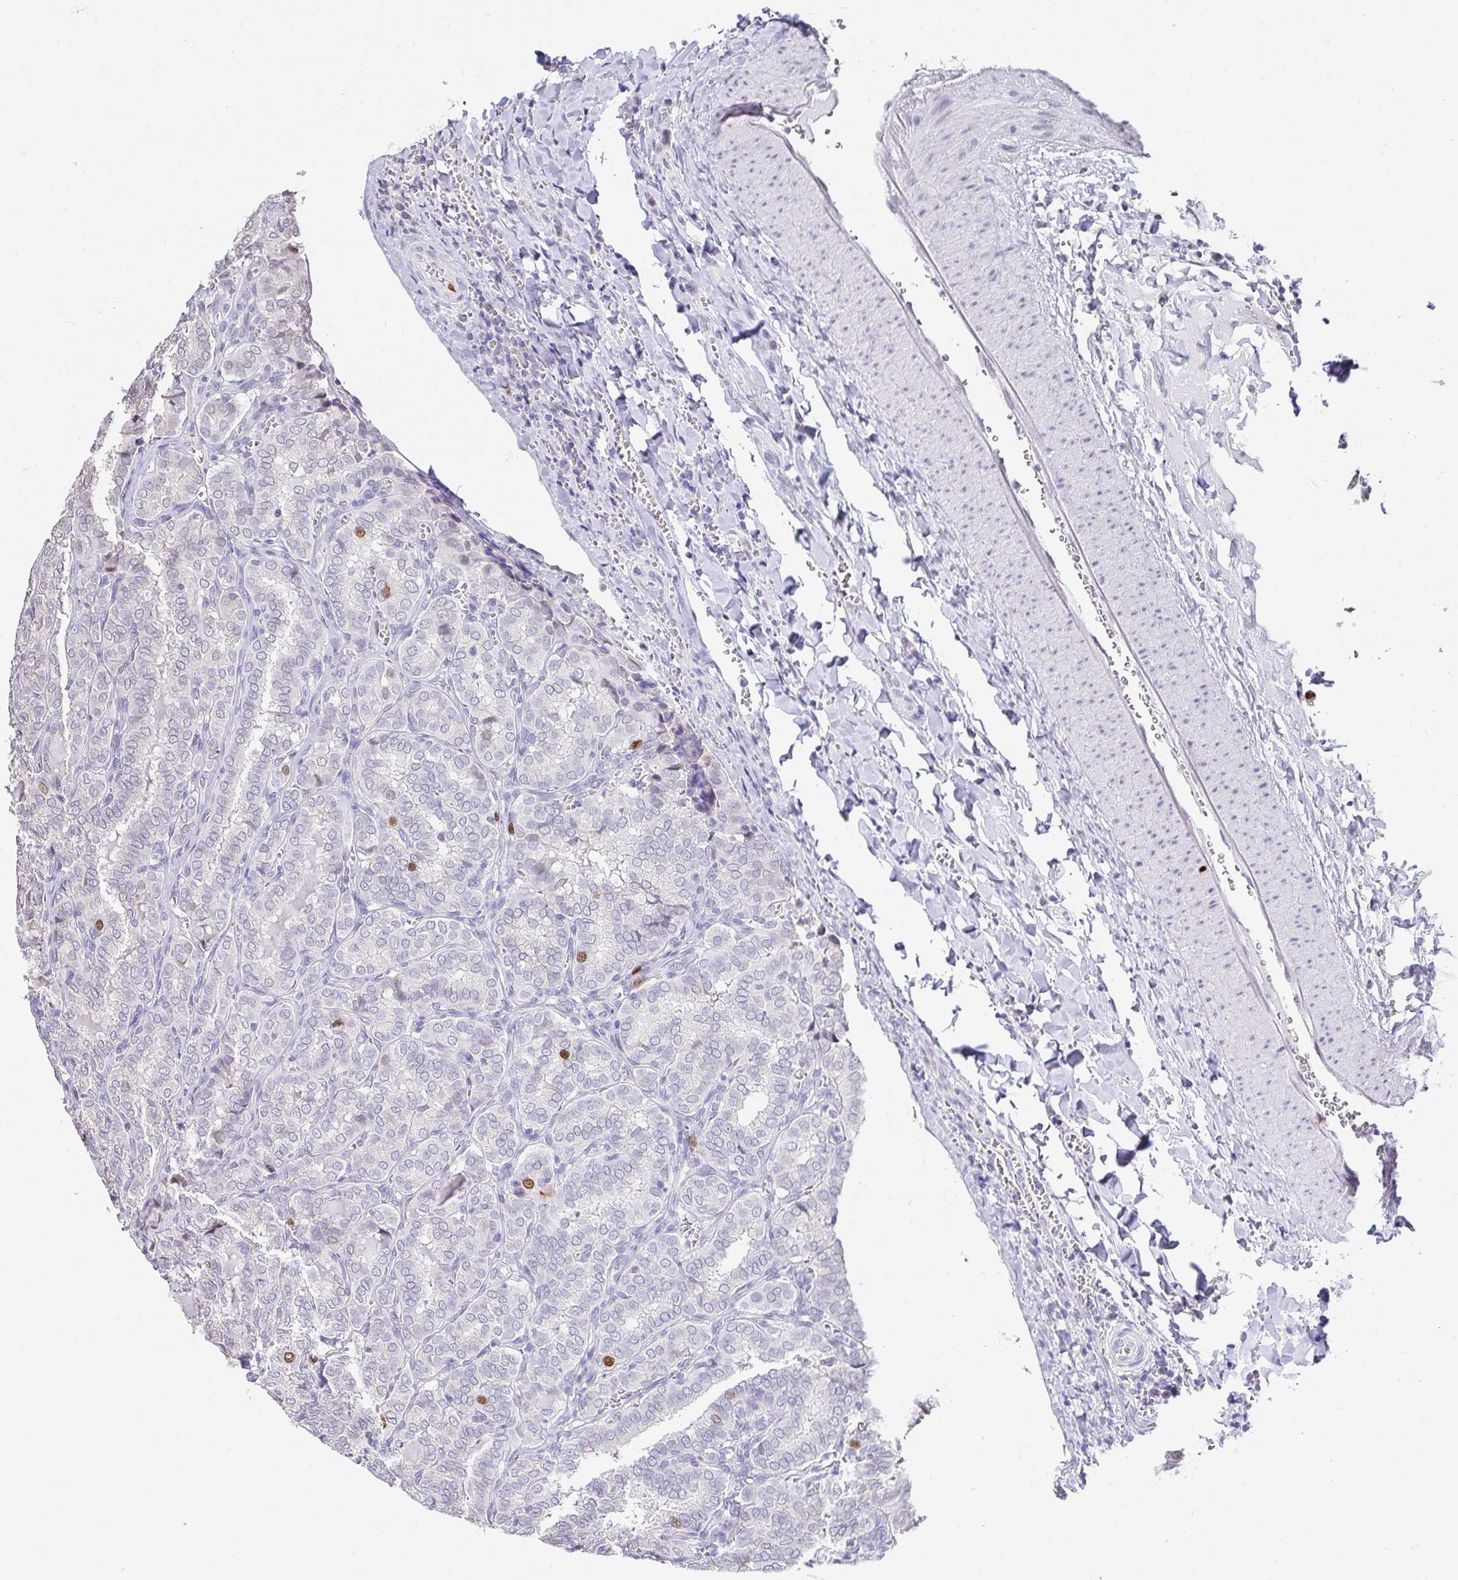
{"staining": {"intensity": "moderate", "quantity": "<25%", "location": "nuclear"}, "tissue": "thyroid cancer", "cell_type": "Tumor cells", "image_type": "cancer", "snomed": [{"axis": "morphology", "description": "Papillary adenocarcinoma, NOS"}, {"axis": "topography", "description": "Thyroid gland"}], "caption": "Thyroid papillary adenocarcinoma tissue reveals moderate nuclear expression in approximately <25% of tumor cells, visualized by immunohistochemistry.", "gene": "ANLN", "patient": {"sex": "female", "age": 30}}